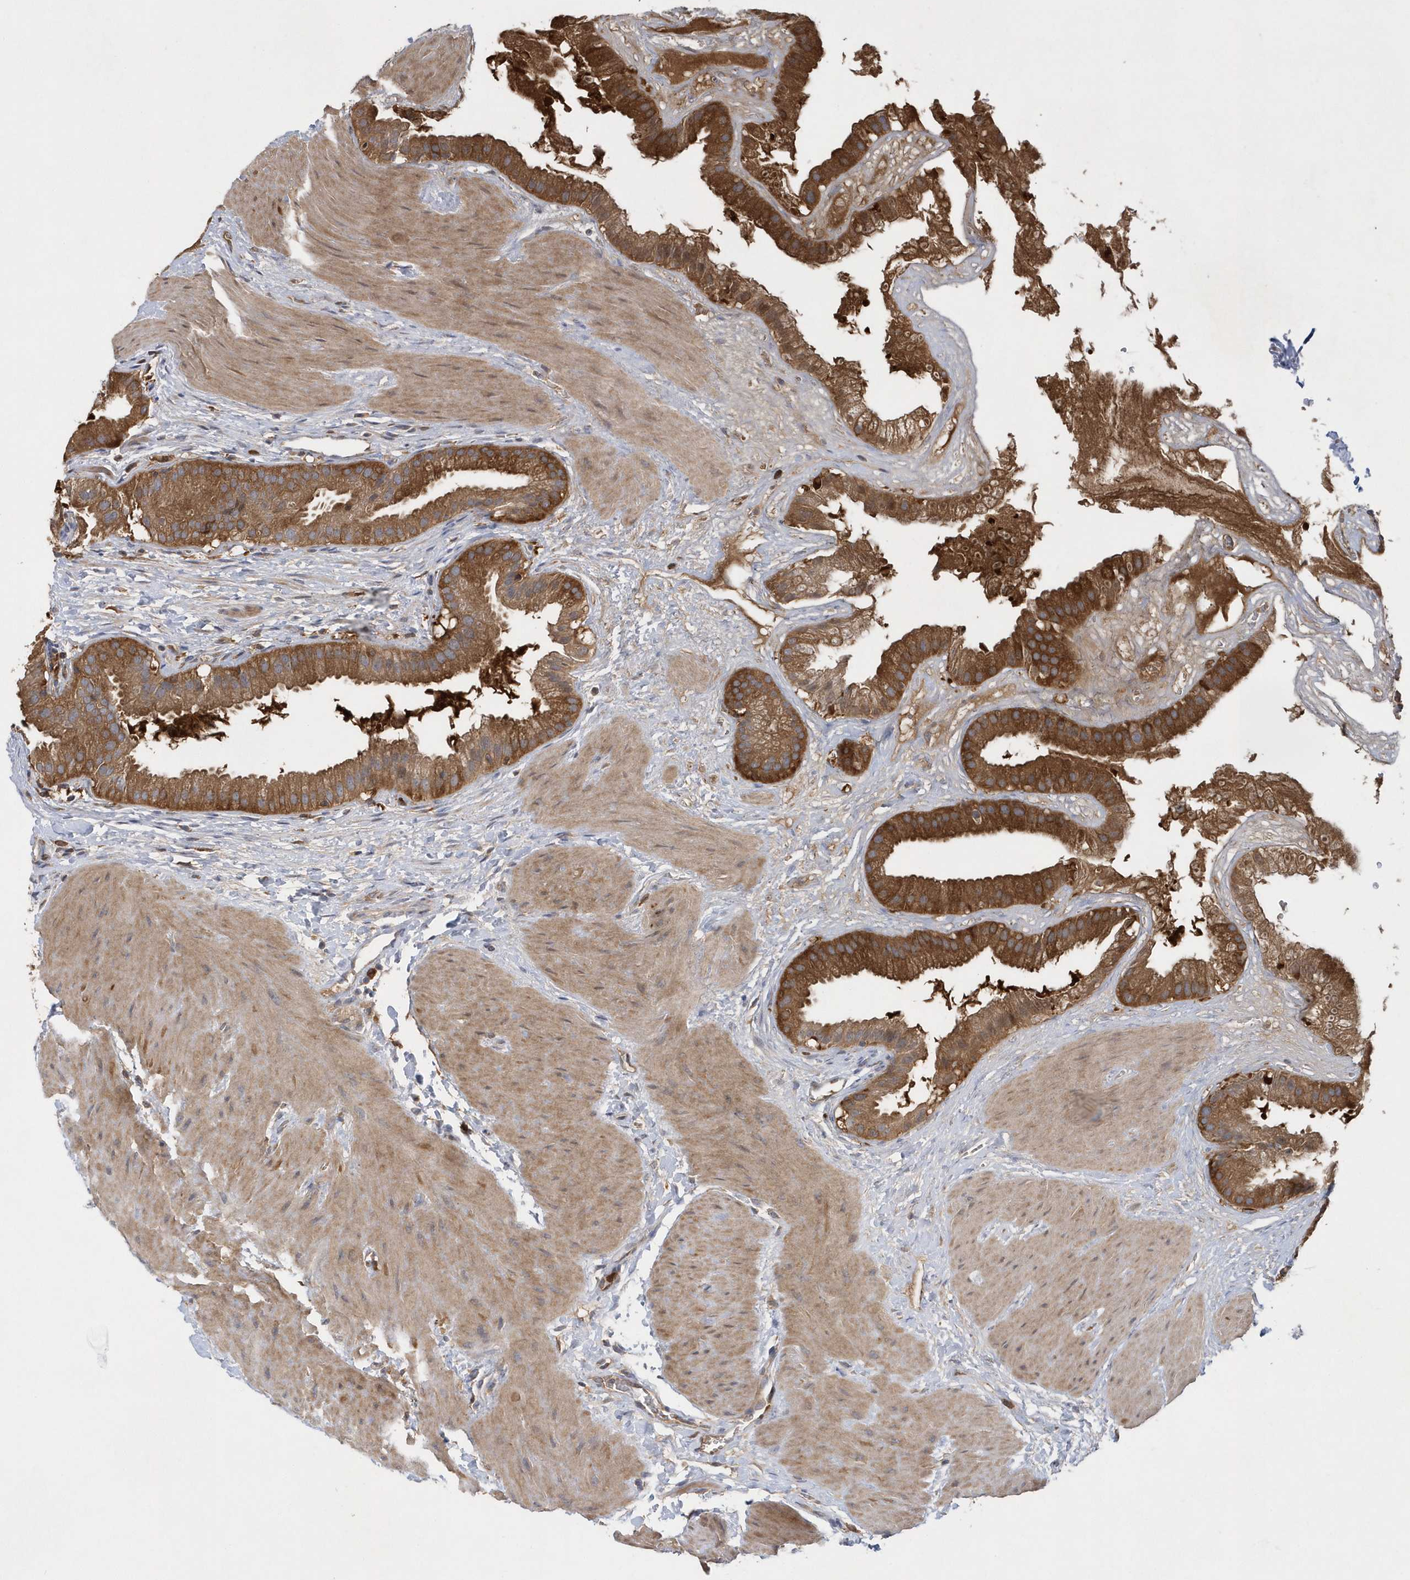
{"staining": {"intensity": "strong", "quantity": ">75%", "location": "cytoplasmic/membranous"}, "tissue": "gallbladder", "cell_type": "Glandular cells", "image_type": "normal", "snomed": [{"axis": "morphology", "description": "Normal tissue, NOS"}, {"axis": "topography", "description": "Gallbladder"}], "caption": "Strong cytoplasmic/membranous staining for a protein is identified in approximately >75% of glandular cells of normal gallbladder using immunohistochemistry.", "gene": "PAICS", "patient": {"sex": "male", "age": 55}}